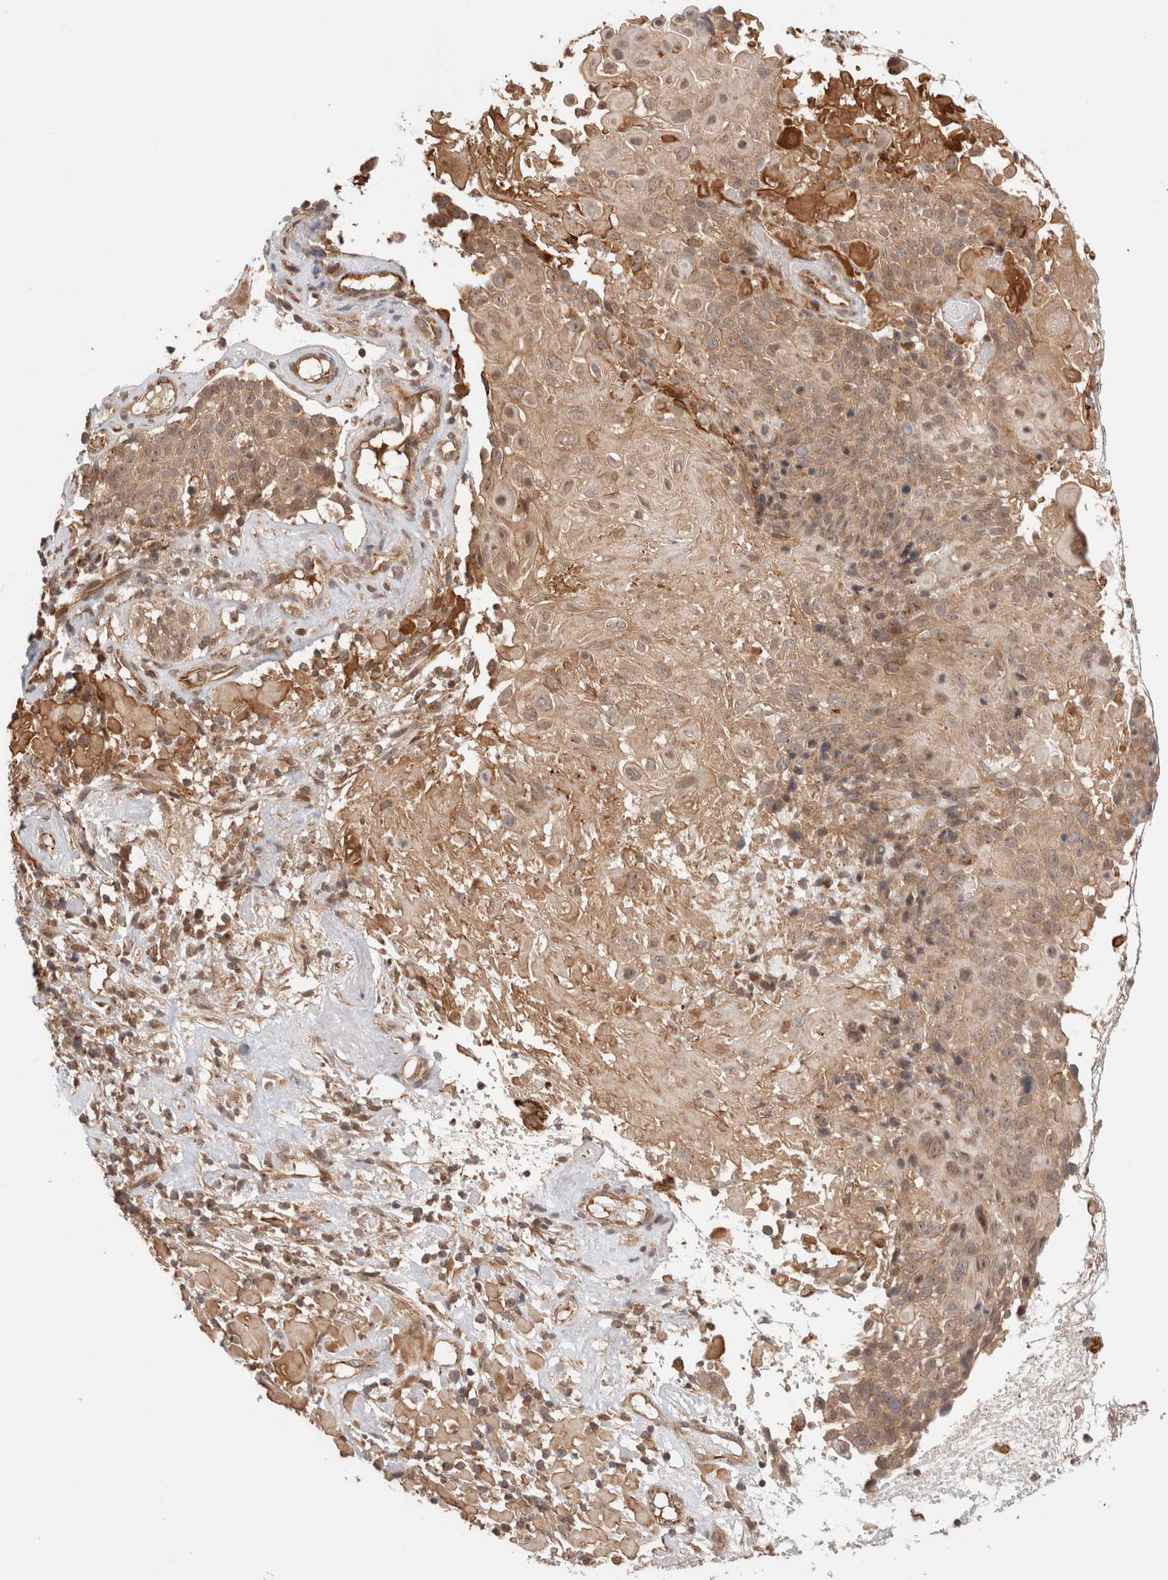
{"staining": {"intensity": "weak", "quantity": ">75%", "location": "cytoplasmic/membranous,nuclear"}, "tissue": "cervical cancer", "cell_type": "Tumor cells", "image_type": "cancer", "snomed": [{"axis": "morphology", "description": "Squamous cell carcinoma, NOS"}, {"axis": "topography", "description": "Cervix"}], "caption": "Cervical squamous cell carcinoma stained with a brown dye displays weak cytoplasmic/membranous and nuclear positive expression in about >75% of tumor cells.", "gene": "SIKE1", "patient": {"sex": "female", "age": 74}}